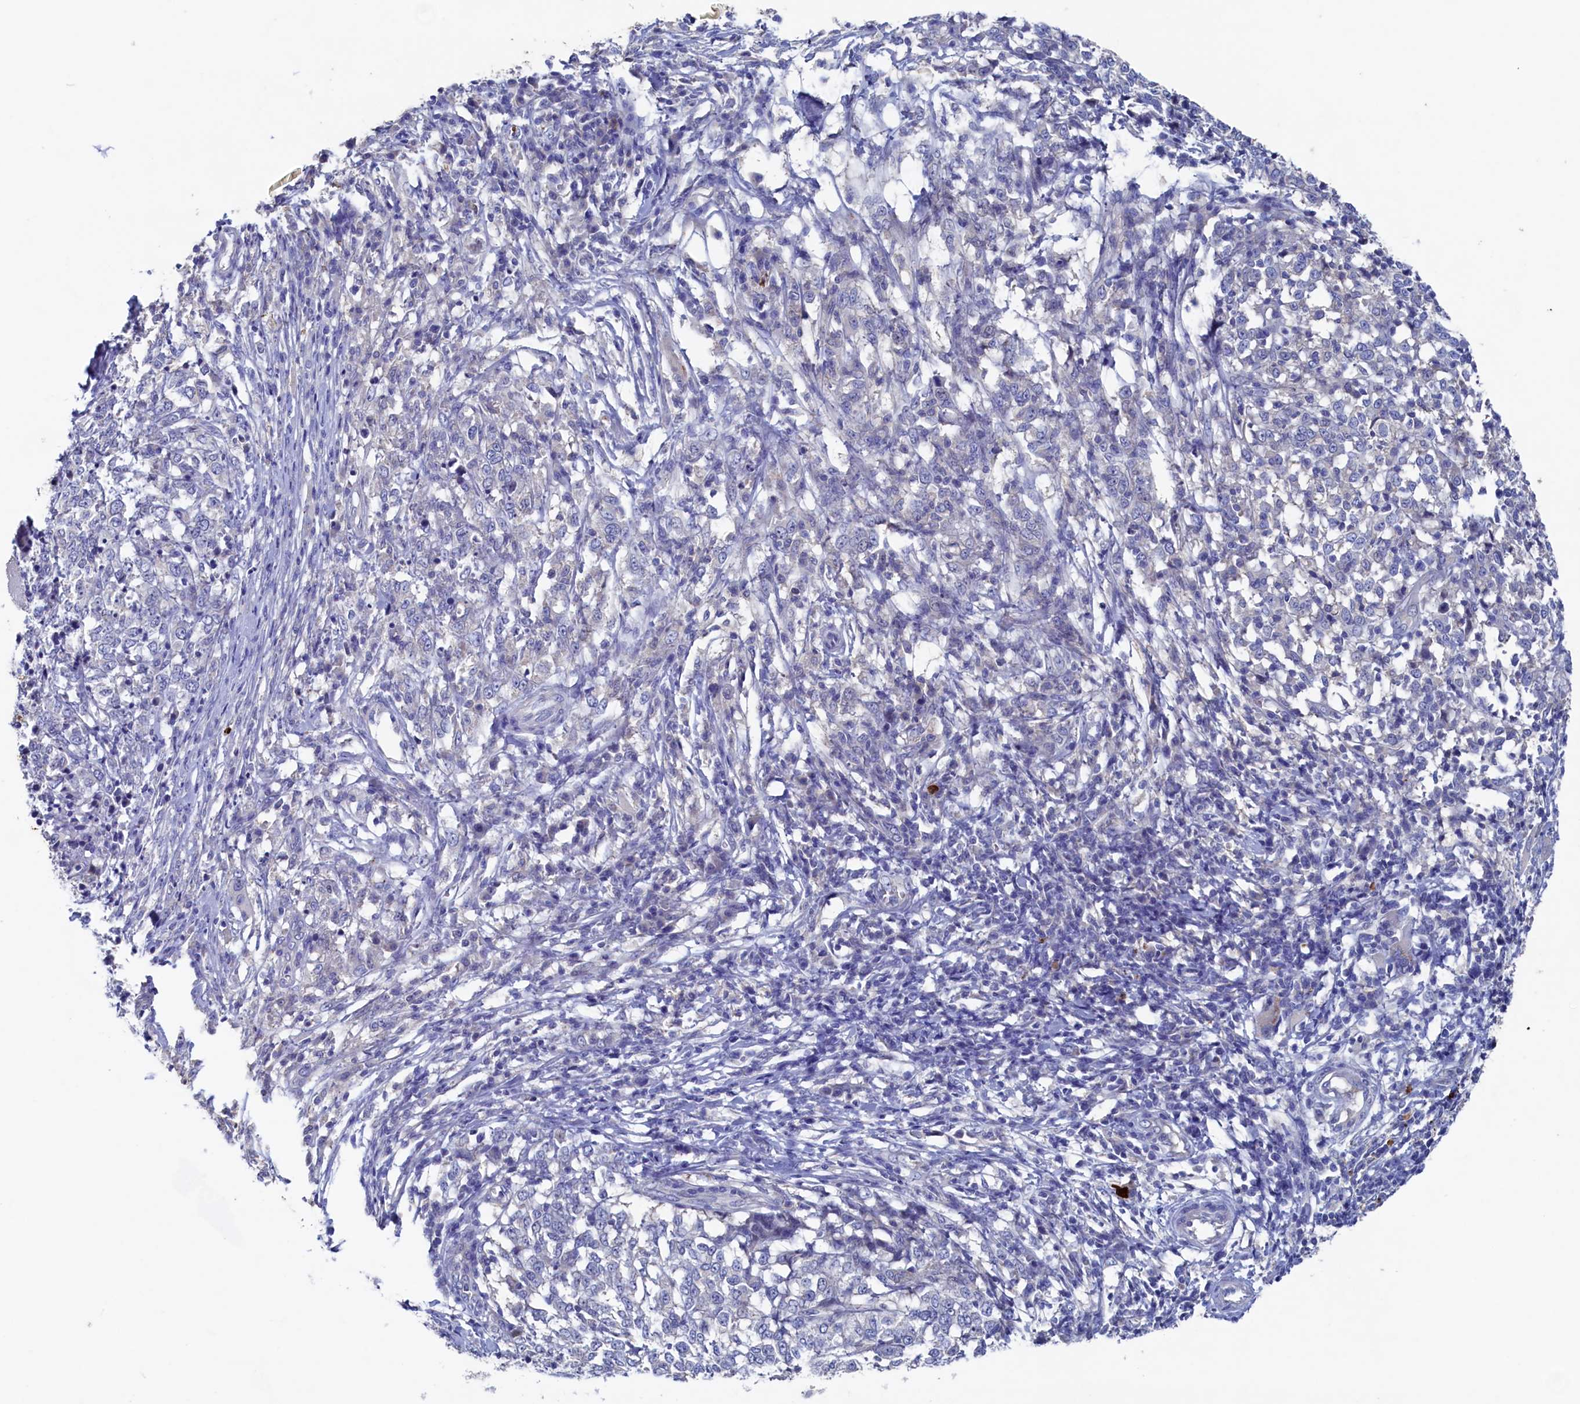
{"staining": {"intensity": "negative", "quantity": "none", "location": "none"}, "tissue": "melanoma", "cell_type": "Tumor cells", "image_type": "cancer", "snomed": [{"axis": "morphology", "description": "Malignant melanoma, NOS"}, {"axis": "topography", "description": "Skin"}], "caption": "Immunohistochemistry (IHC) of human melanoma reveals no expression in tumor cells.", "gene": "CBLIF", "patient": {"sex": "female", "age": 72}}